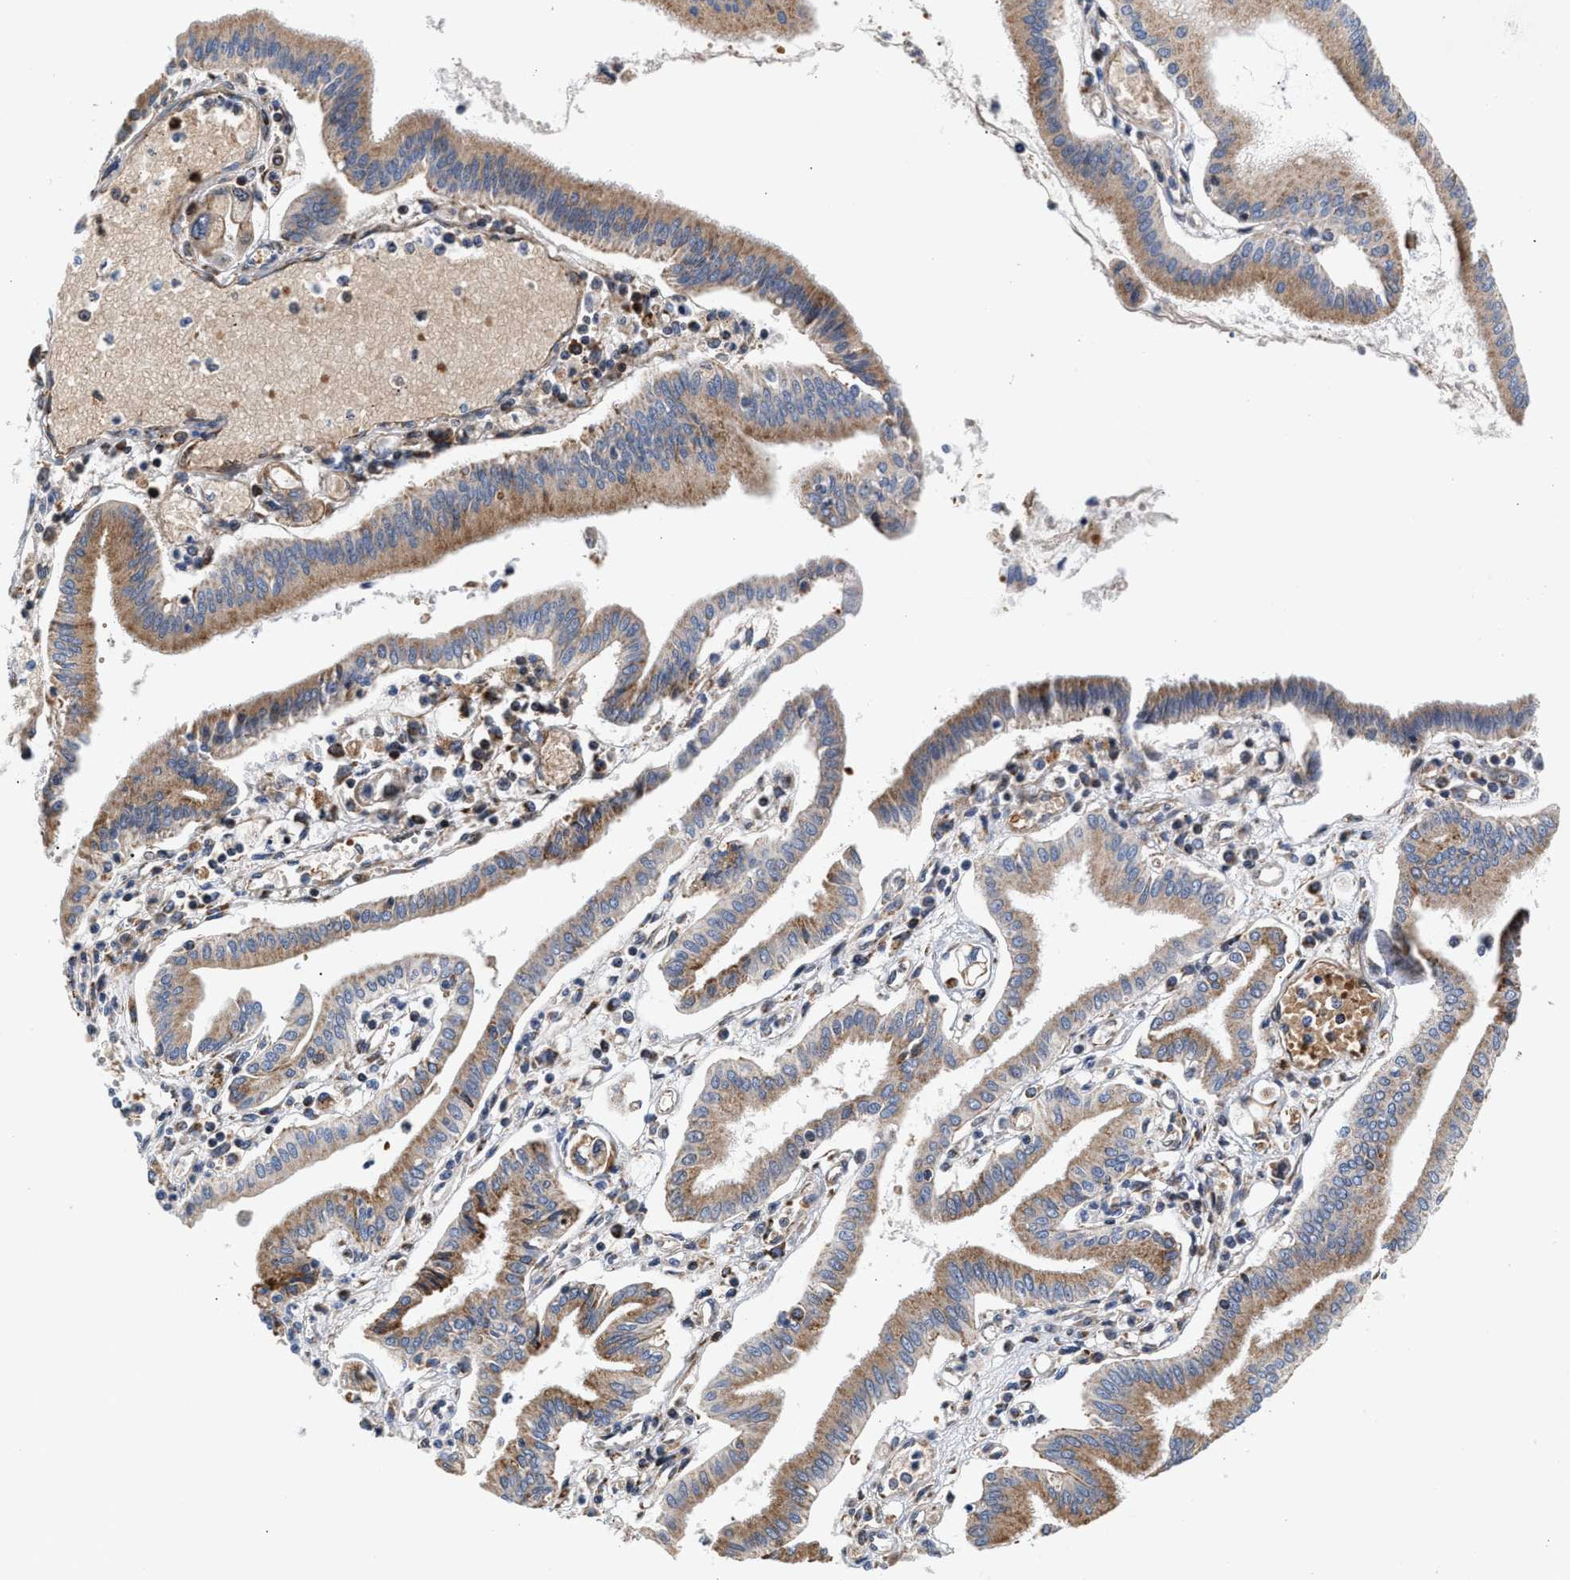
{"staining": {"intensity": "moderate", "quantity": ">75%", "location": "cytoplasmic/membranous"}, "tissue": "pancreatic cancer", "cell_type": "Tumor cells", "image_type": "cancer", "snomed": [{"axis": "morphology", "description": "Adenocarcinoma, NOS"}, {"axis": "topography", "description": "Pancreas"}], "caption": "DAB immunohistochemical staining of human pancreatic cancer exhibits moderate cytoplasmic/membranous protein staining in approximately >75% of tumor cells.", "gene": "SGK1", "patient": {"sex": "male", "age": 56}}